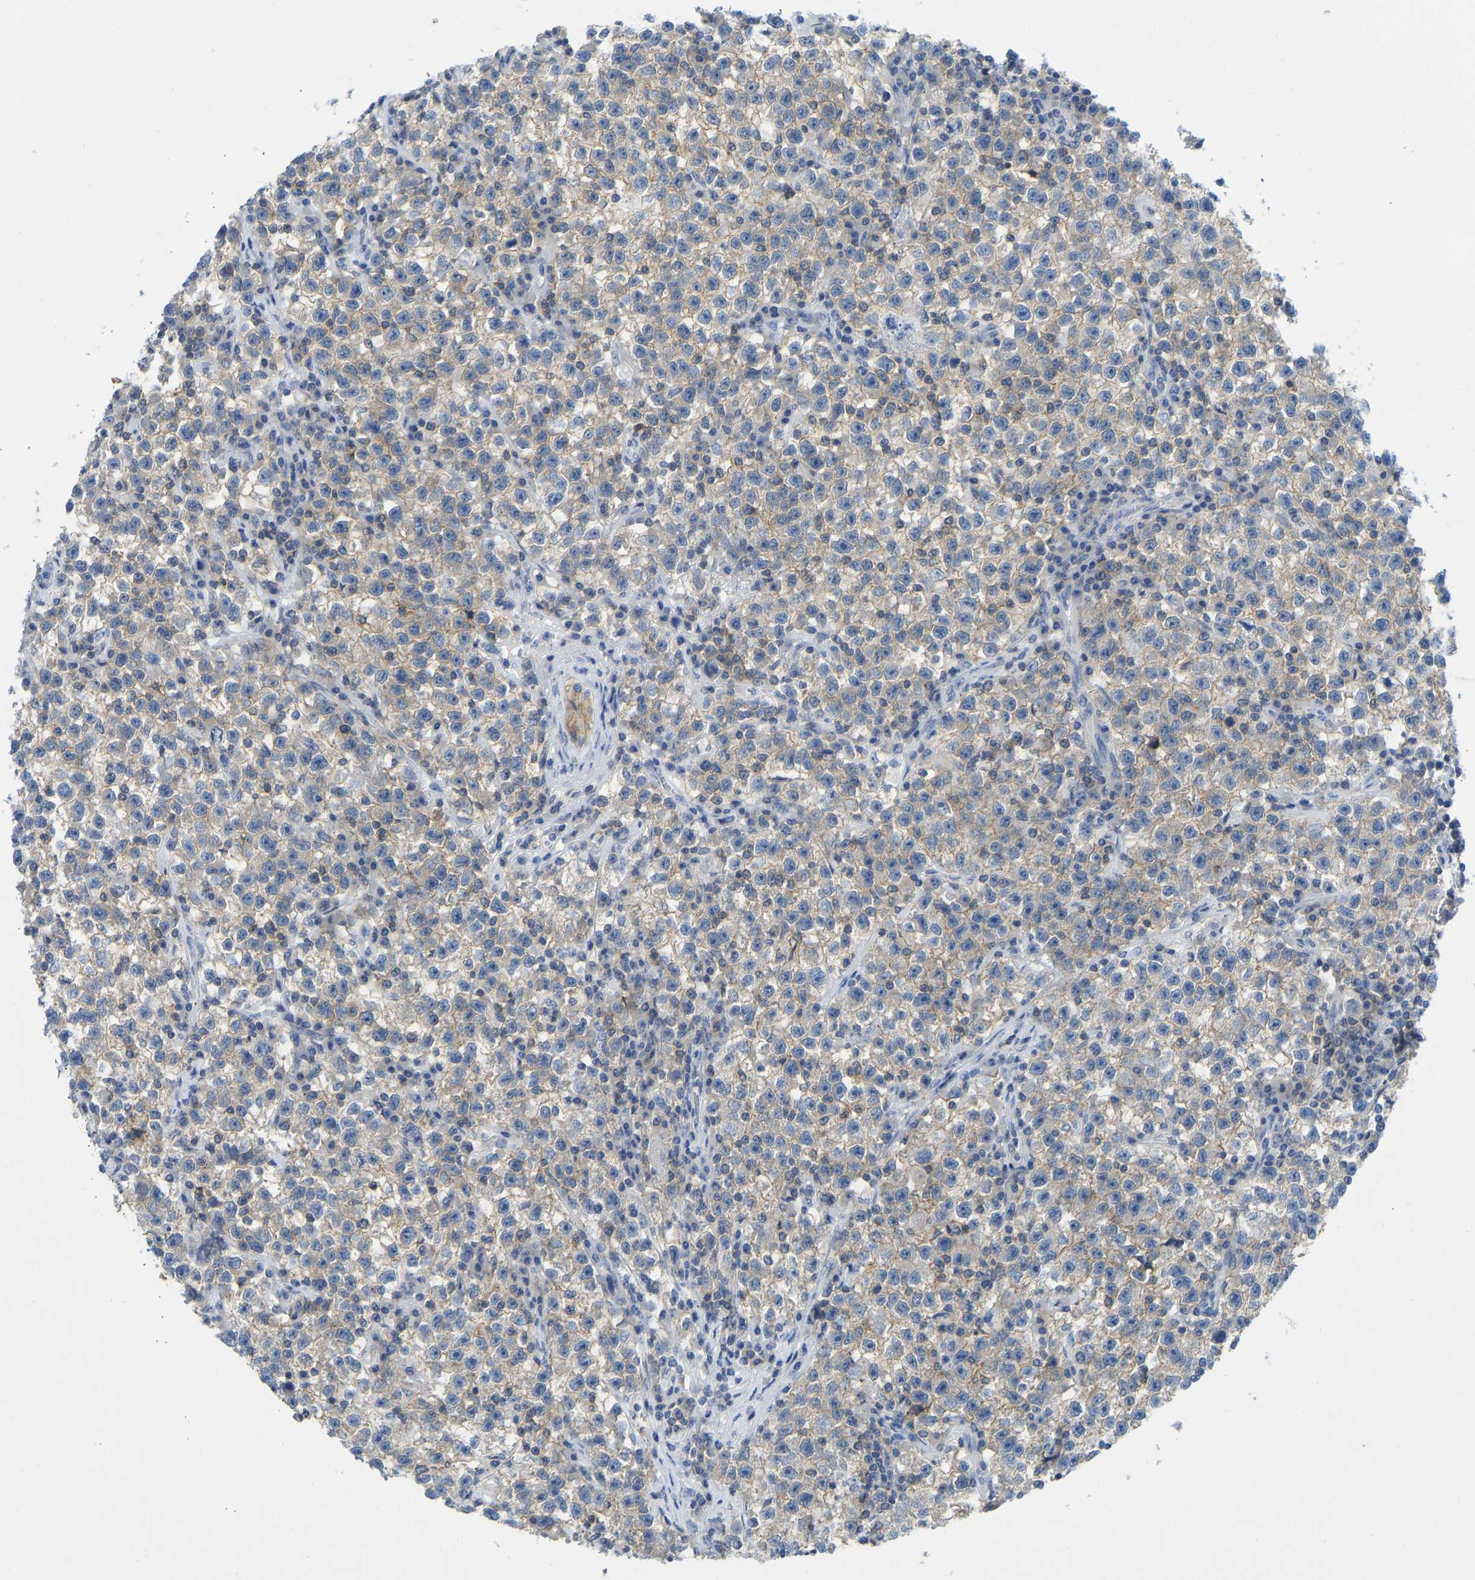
{"staining": {"intensity": "weak", "quantity": ">75%", "location": "cytoplasmic/membranous"}, "tissue": "testis cancer", "cell_type": "Tumor cells", "image_type": "cancer", "snomed": [{"axis": "morphology", "description": "Seminoma, NOS"}, {"axis": "topography", "description": "Testis"}], "caption": "Testis cancer stained for a protein displays weak cytoplasmic/membranous positivity in tumor cells. (DAB IHC, brown staining for protein, blue staining for nuclei).", "gene": "NDRG3", "patient": {"sex": "male", "age": 22}}